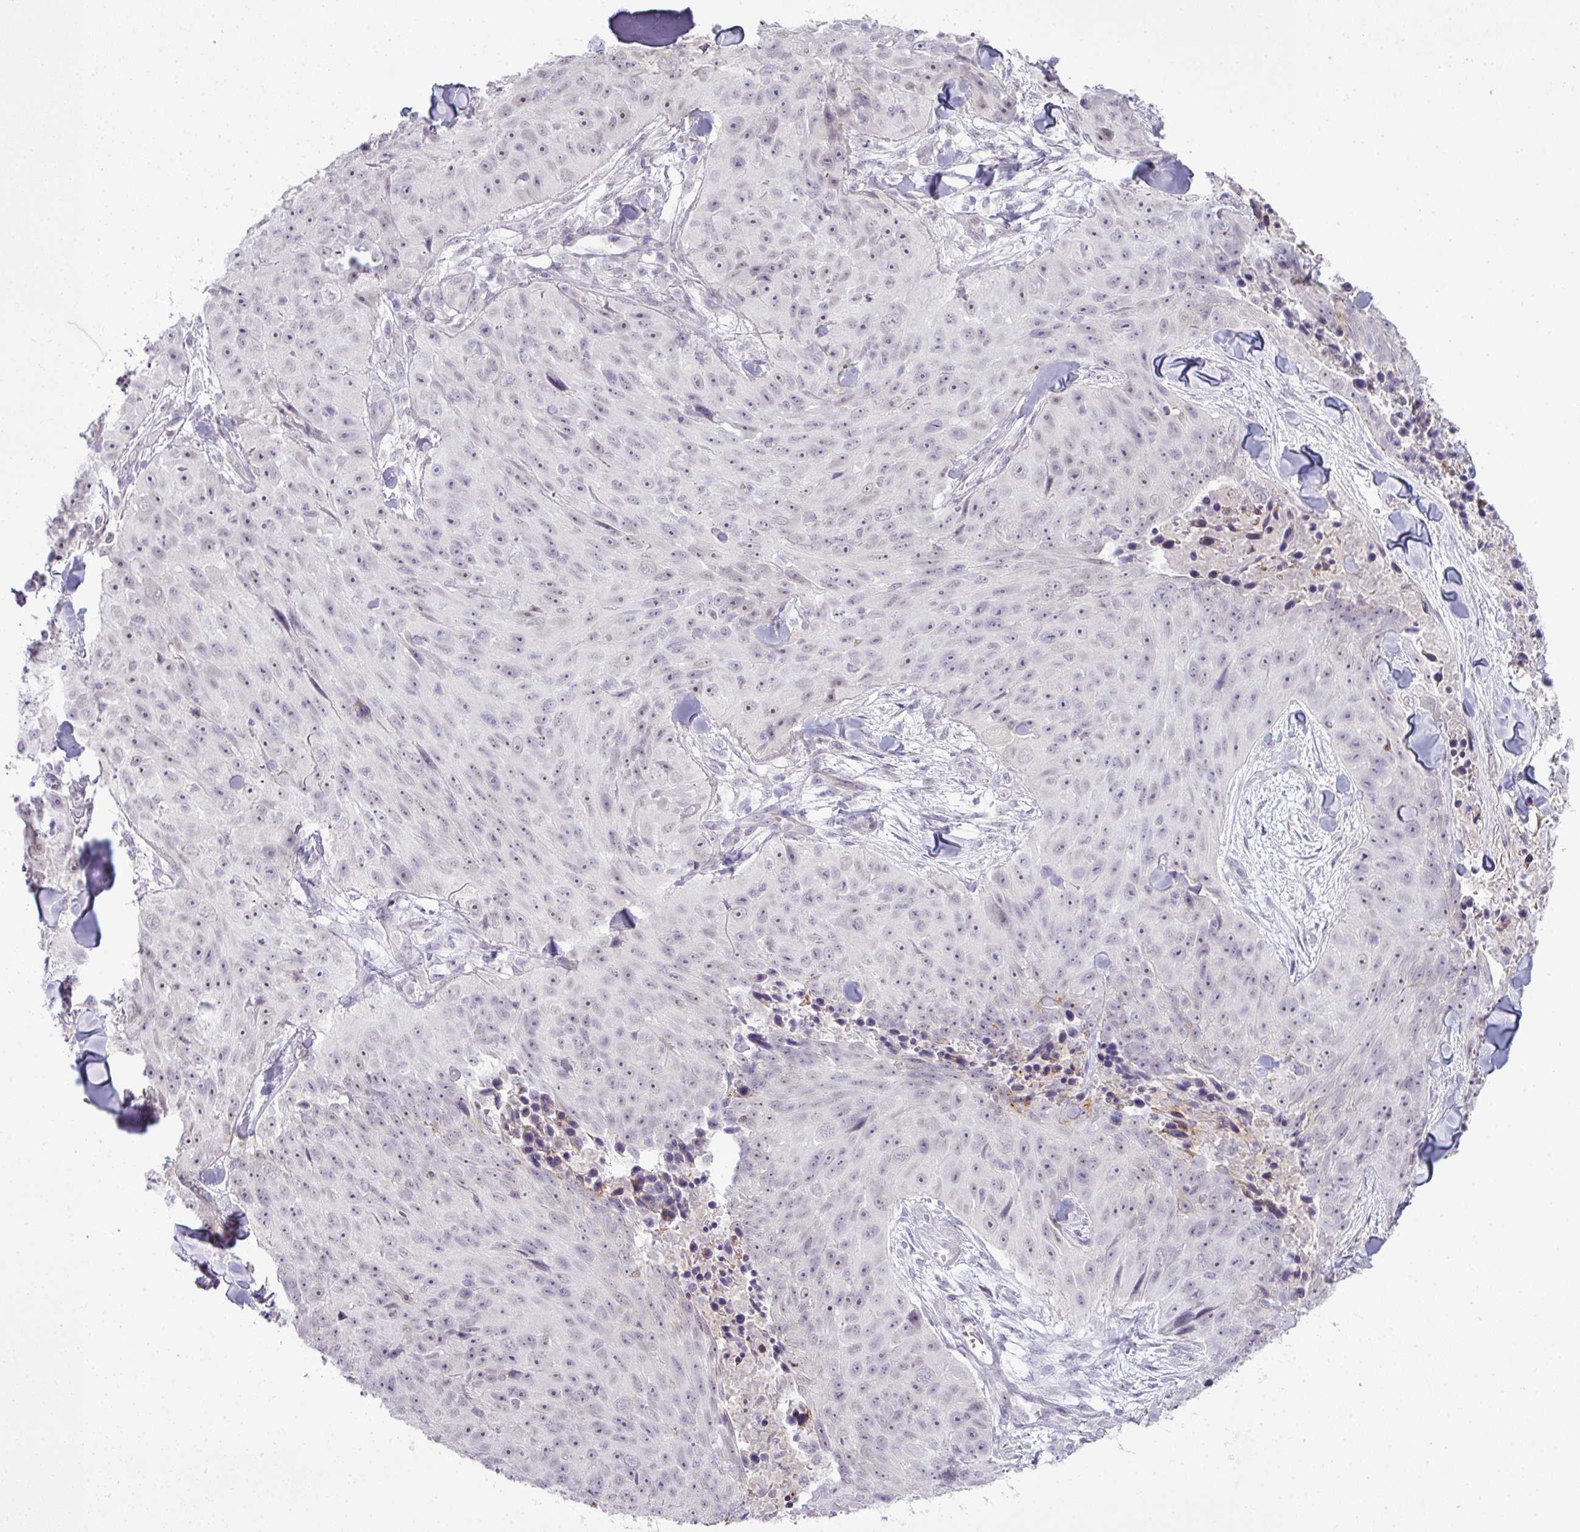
{"staining": {"intensity": "moderate", "quantity": "<25%", "location": "nuclear"}, "tissue": "skin cancer", "cell_type": "Tumor cells", "image_type": "cancer", "snomed": [{"axis": "morphology", "description": "Squamous cell carcinoma, NOS"}, {"axis": "topography", "description": "Skin"}], "caption": "Skin squamous cell carcinoma stained with a brown dye demonstrates moderate nuclear positive positivity in approximately <25% of tumor cells.", "gene": "ZNF688", "patient": {"sex": "female", "age": 87}}